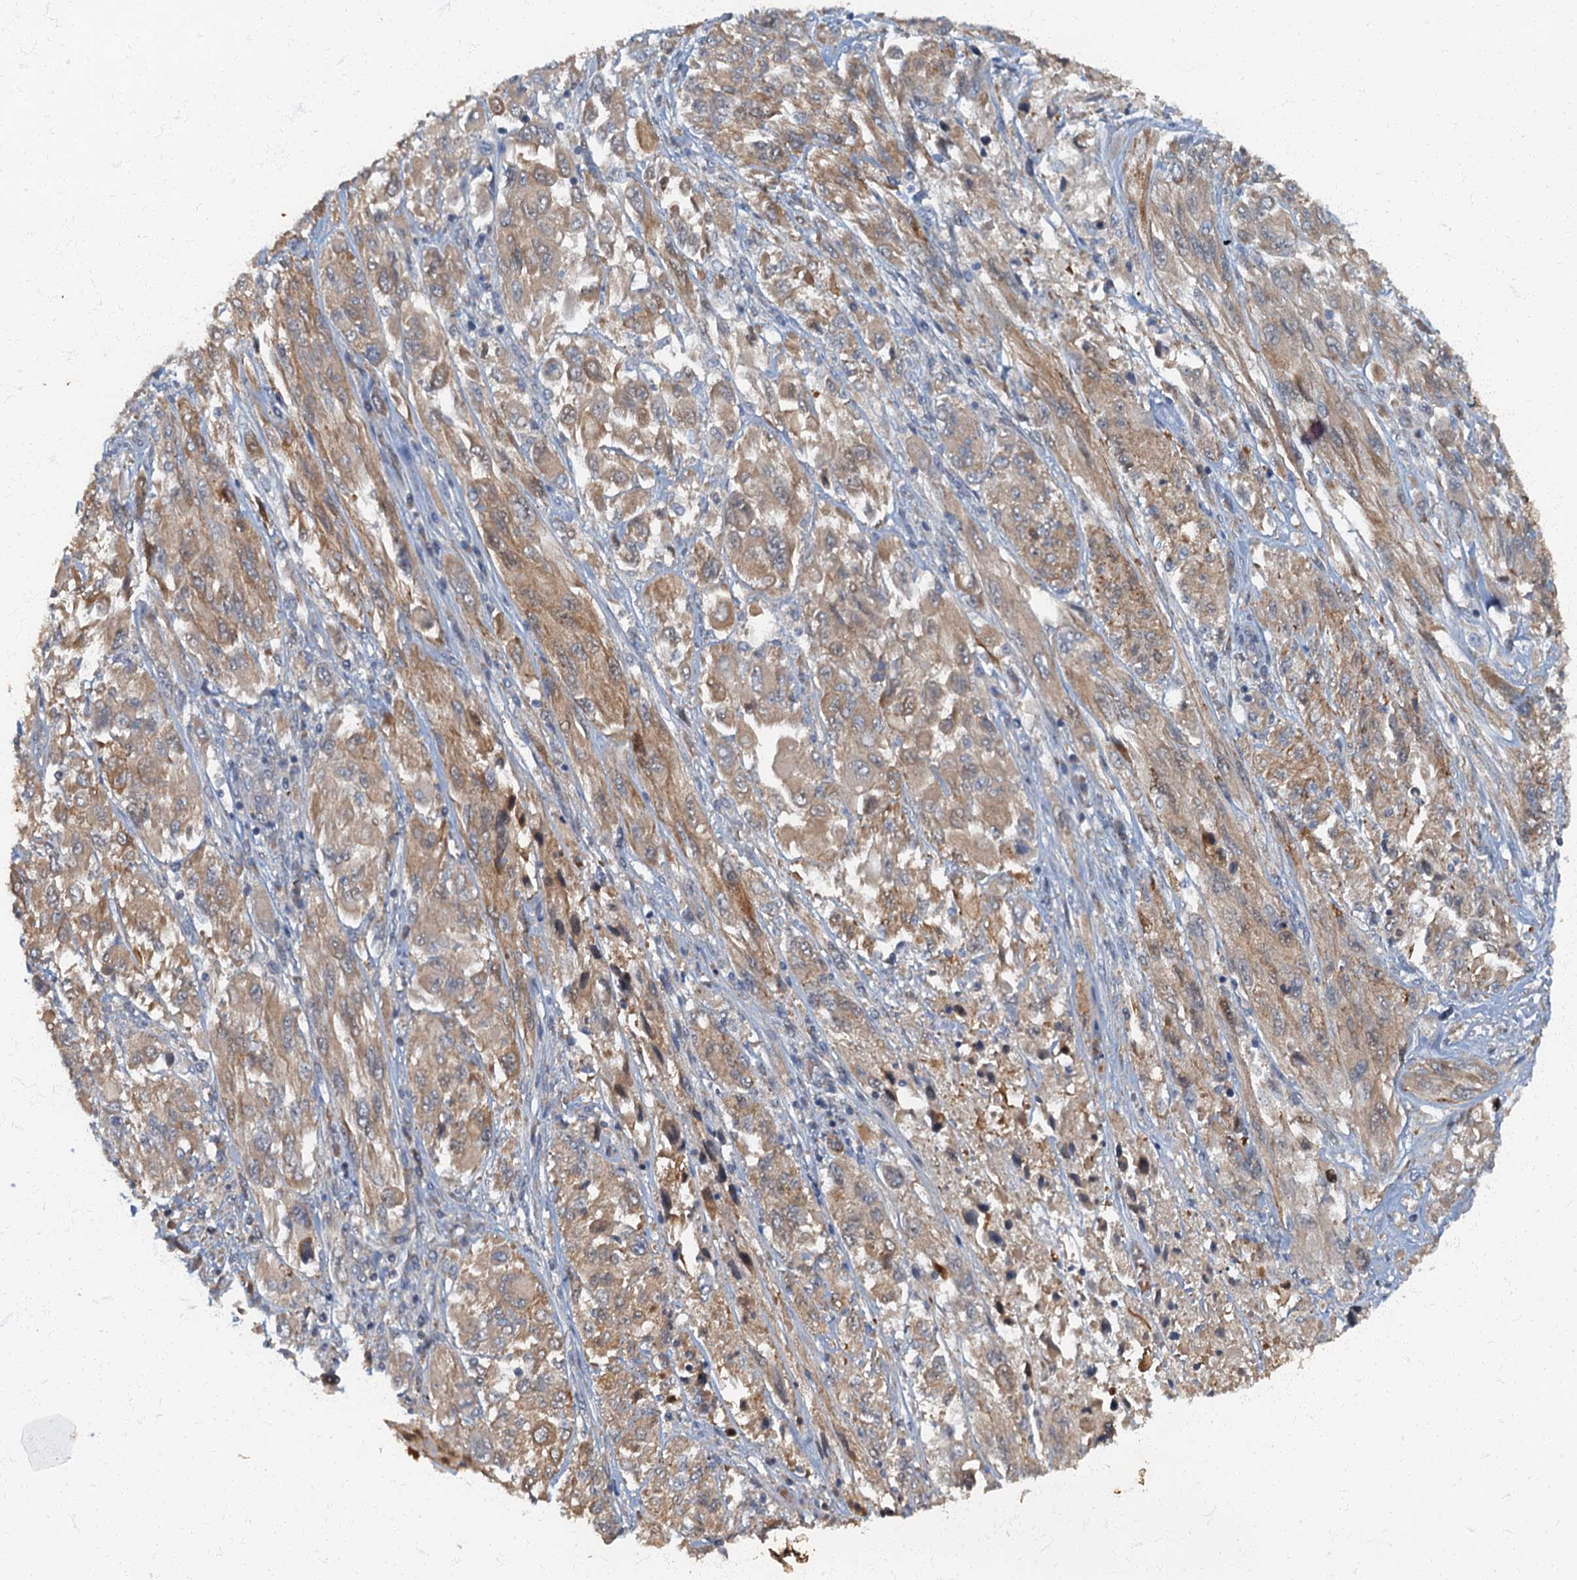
{"staining": {"intensity": "moderate", "quantity": "25%-75%", "location": "cytoplasmic/membranous"}, "tissue": "melanoma", "cell_type": "Tumor cells", "image_type": "cancer", "snomed": [{"axis": "morphology", "description": "Malignant melanoma, NOS"}, {"axis": "topography", "description": "Skin"}], "caption": "Protein expression analysis of human malignant melanoma reveals moderate cytoplasmic/membranous expression in approximately 25%-75% of tumor cells. The staining was performed using DAB to visualize the protein expression in brown, while the nuclei were stained in blue with hematoxylin (Magnification: 20x).", "gene": "ARL11", "patient": {"sex": "female", "age": 91}}